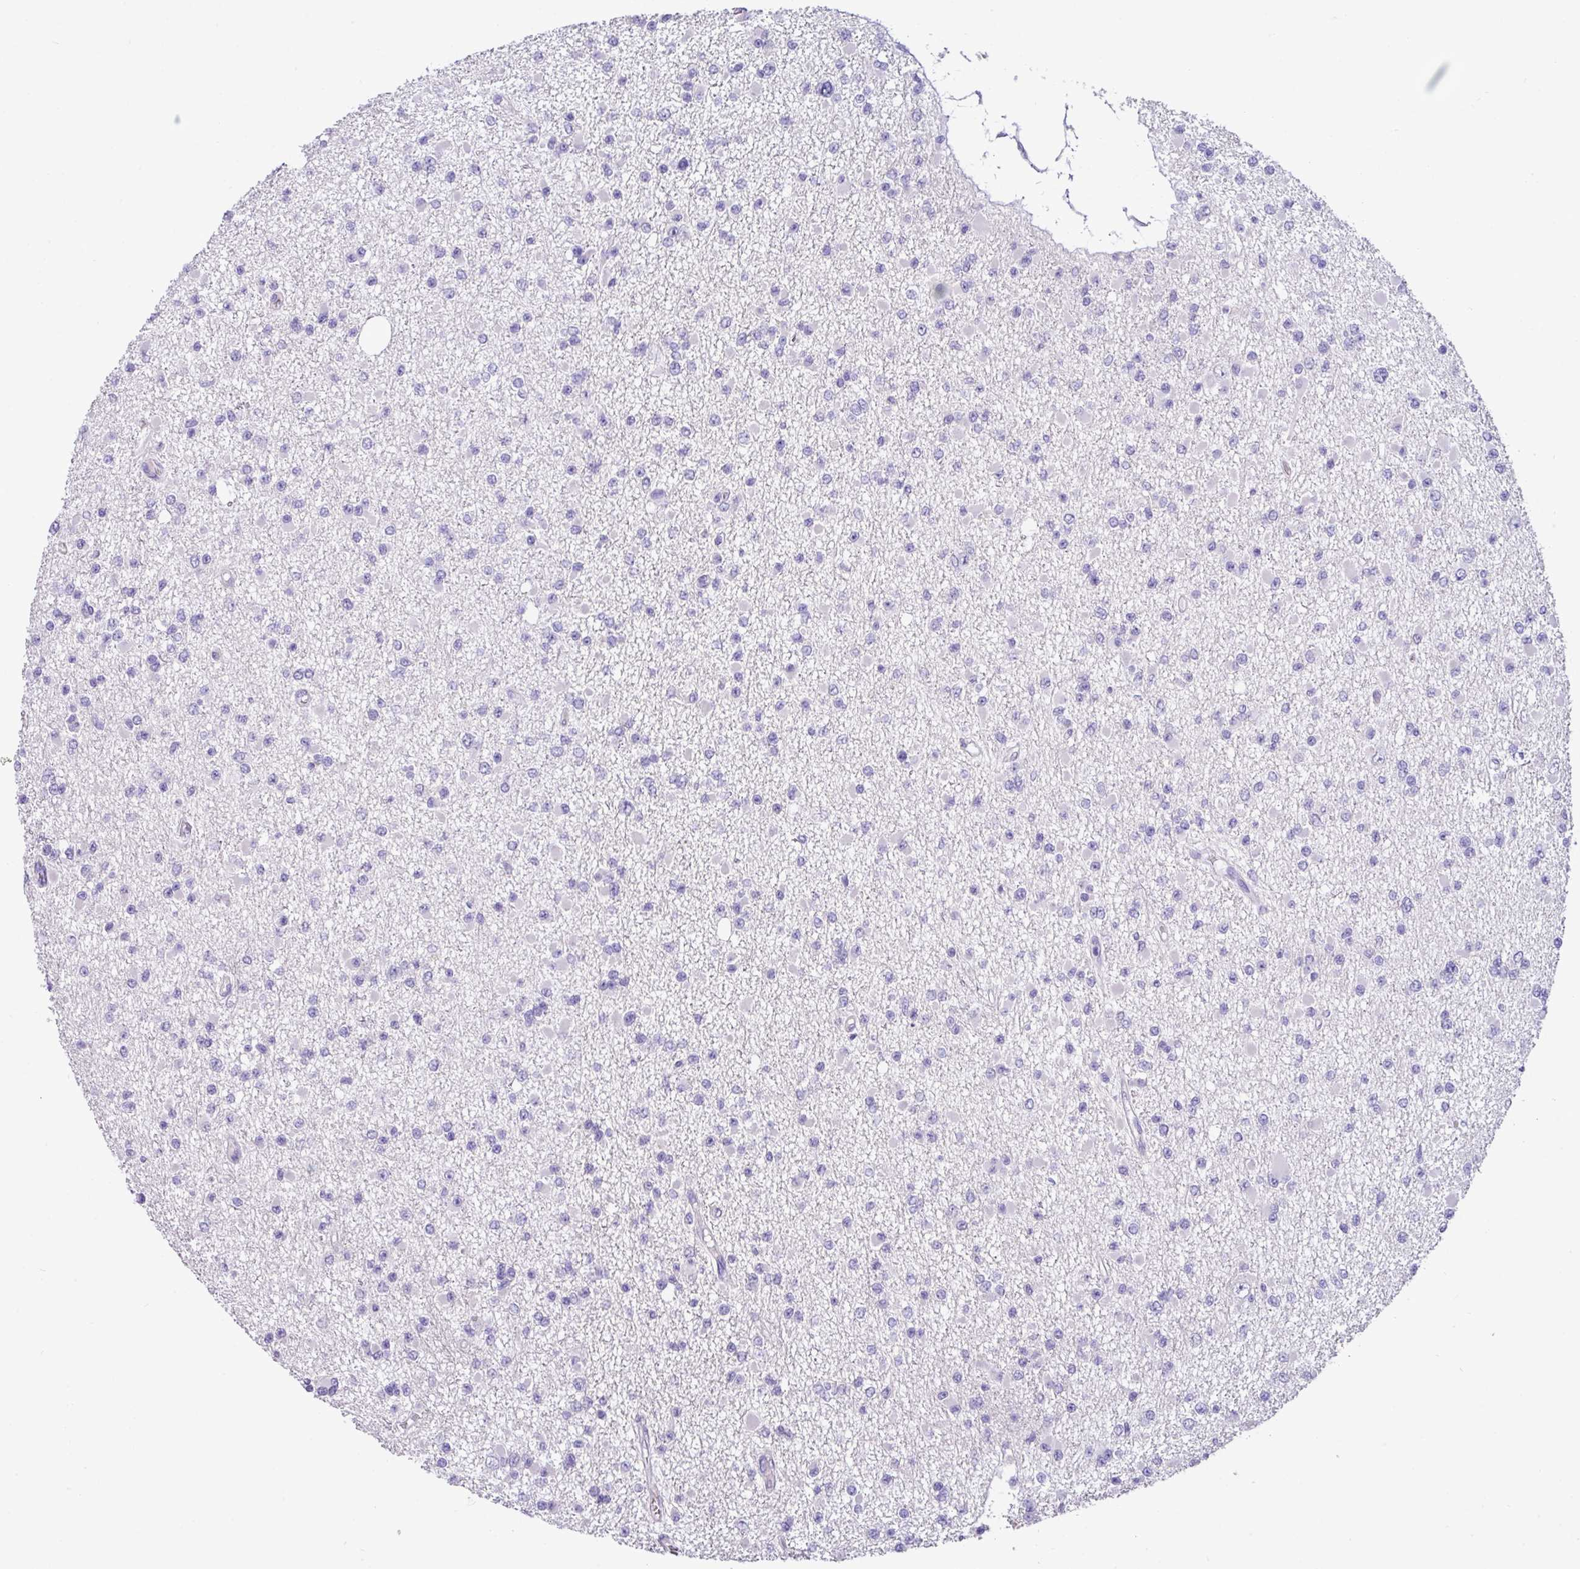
{"staining": {"intensity": "negative", "quantity": "none", "location": "none"}, "tissue": "glioma", "cell_type": "Tumor cells", "image_type": "cancer", "snomed": [{"axis": "morphology", "description": "Glioma, malignant, Low grade"}, {"axis": "topography", "description": "Brain"}], "caption": "Immunohistochemistry (IHC) of glioma exhibits no expression in tumor cells.", "gene": "EPCAM", "patient": {"sex": "female", "age": 22}}